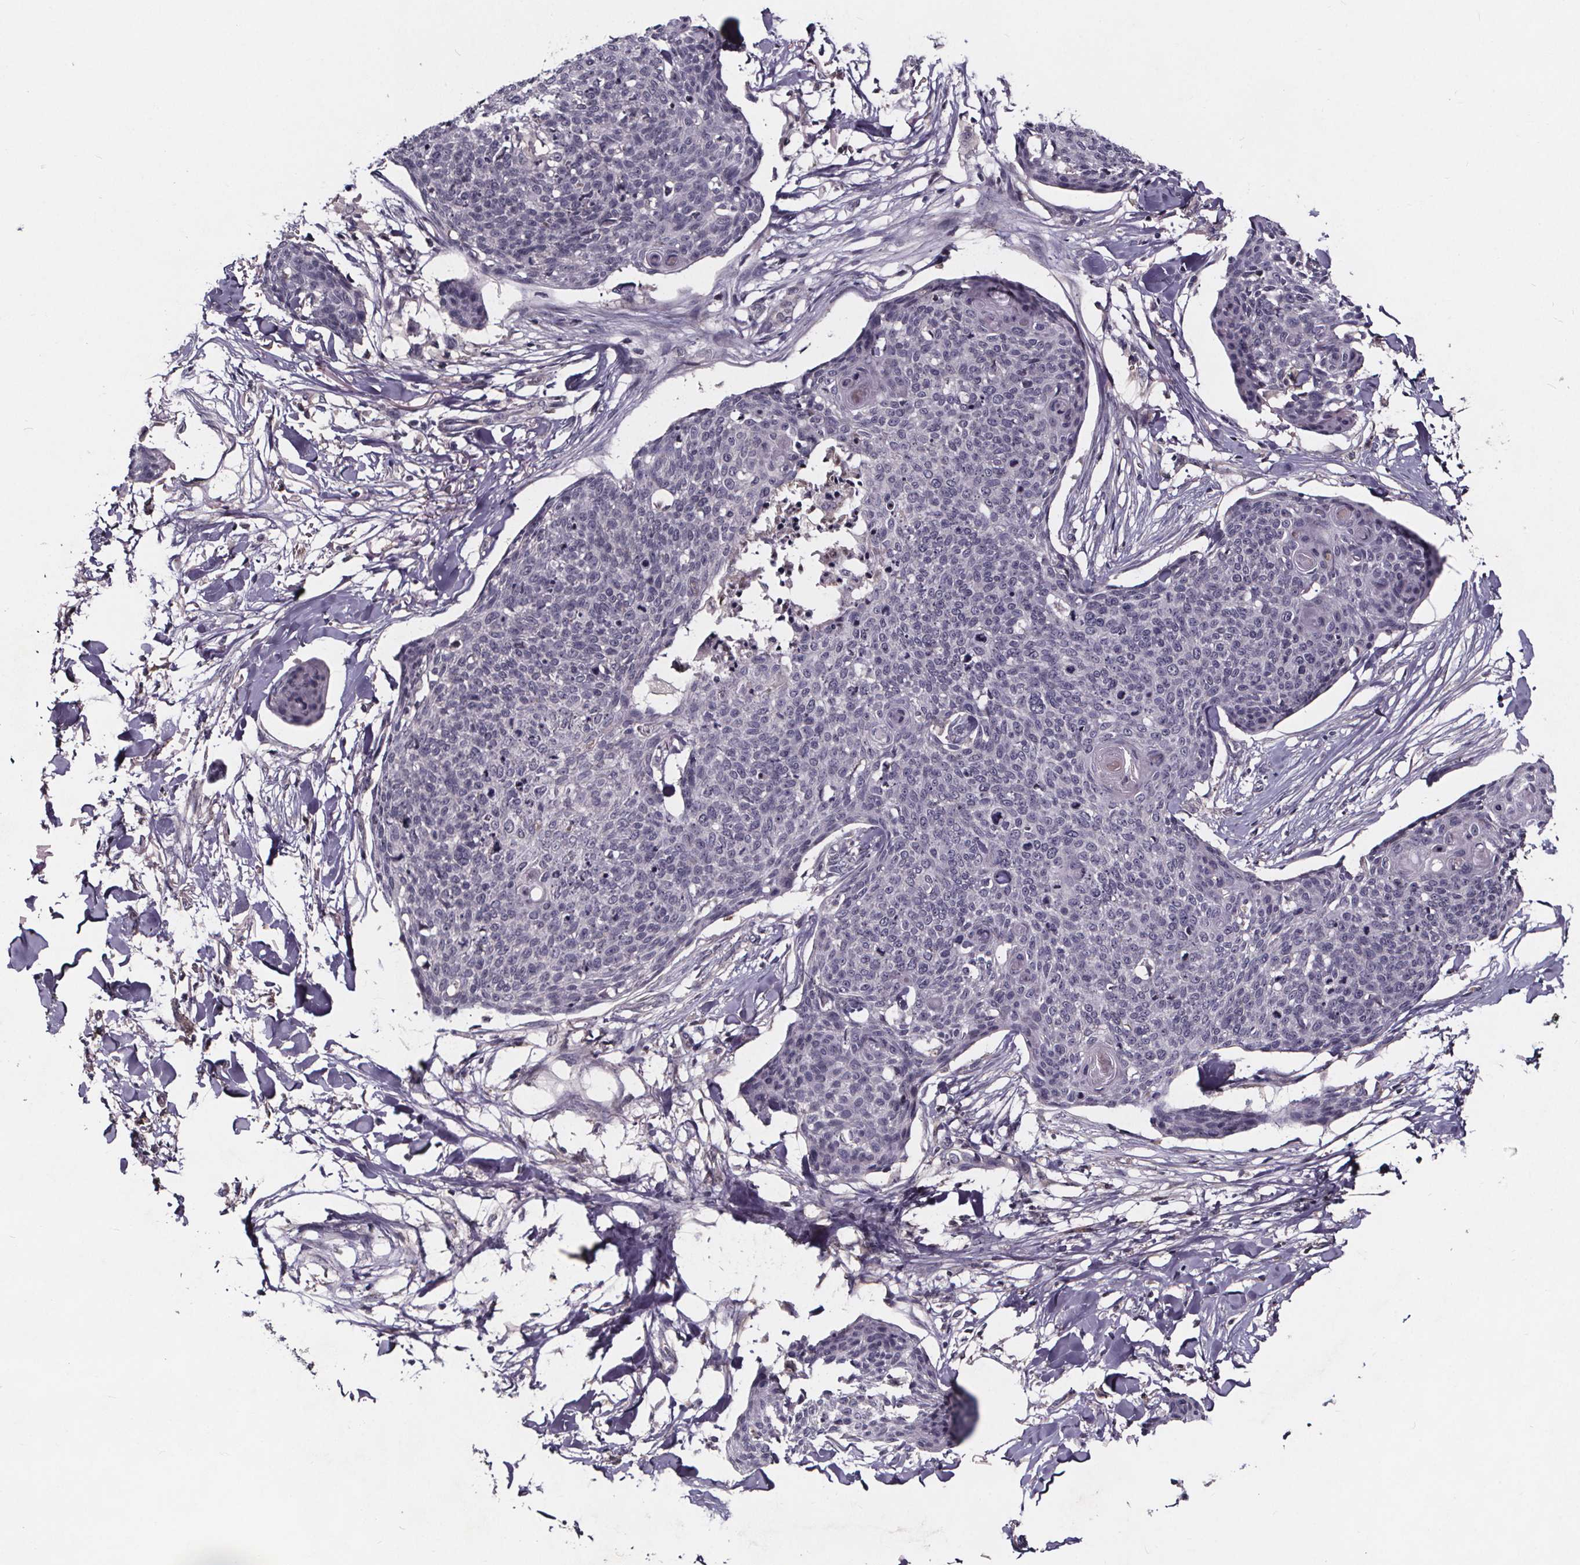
{"staining": {"intensity": "negative", "quantity": "none", "location": "none"}, "tissue": "skin cancer", "cell_type": "Tumor cells", "image_type": "cancer", "snomed": [{"axis": "morphology", "description": "Squamous cell carcinoma, NOS"}, {"axis": "topography", "description": "Skin"}, {"axis": "topography", "description": "Vulva"}], "caption": "An immunohistochemistry (IHC) histopathology image of skin cancer is shown. There is no staining in tumor cells of skin cancer.", "gene": "NPHP4", "patient": {"sex": "female", "age": 75}}